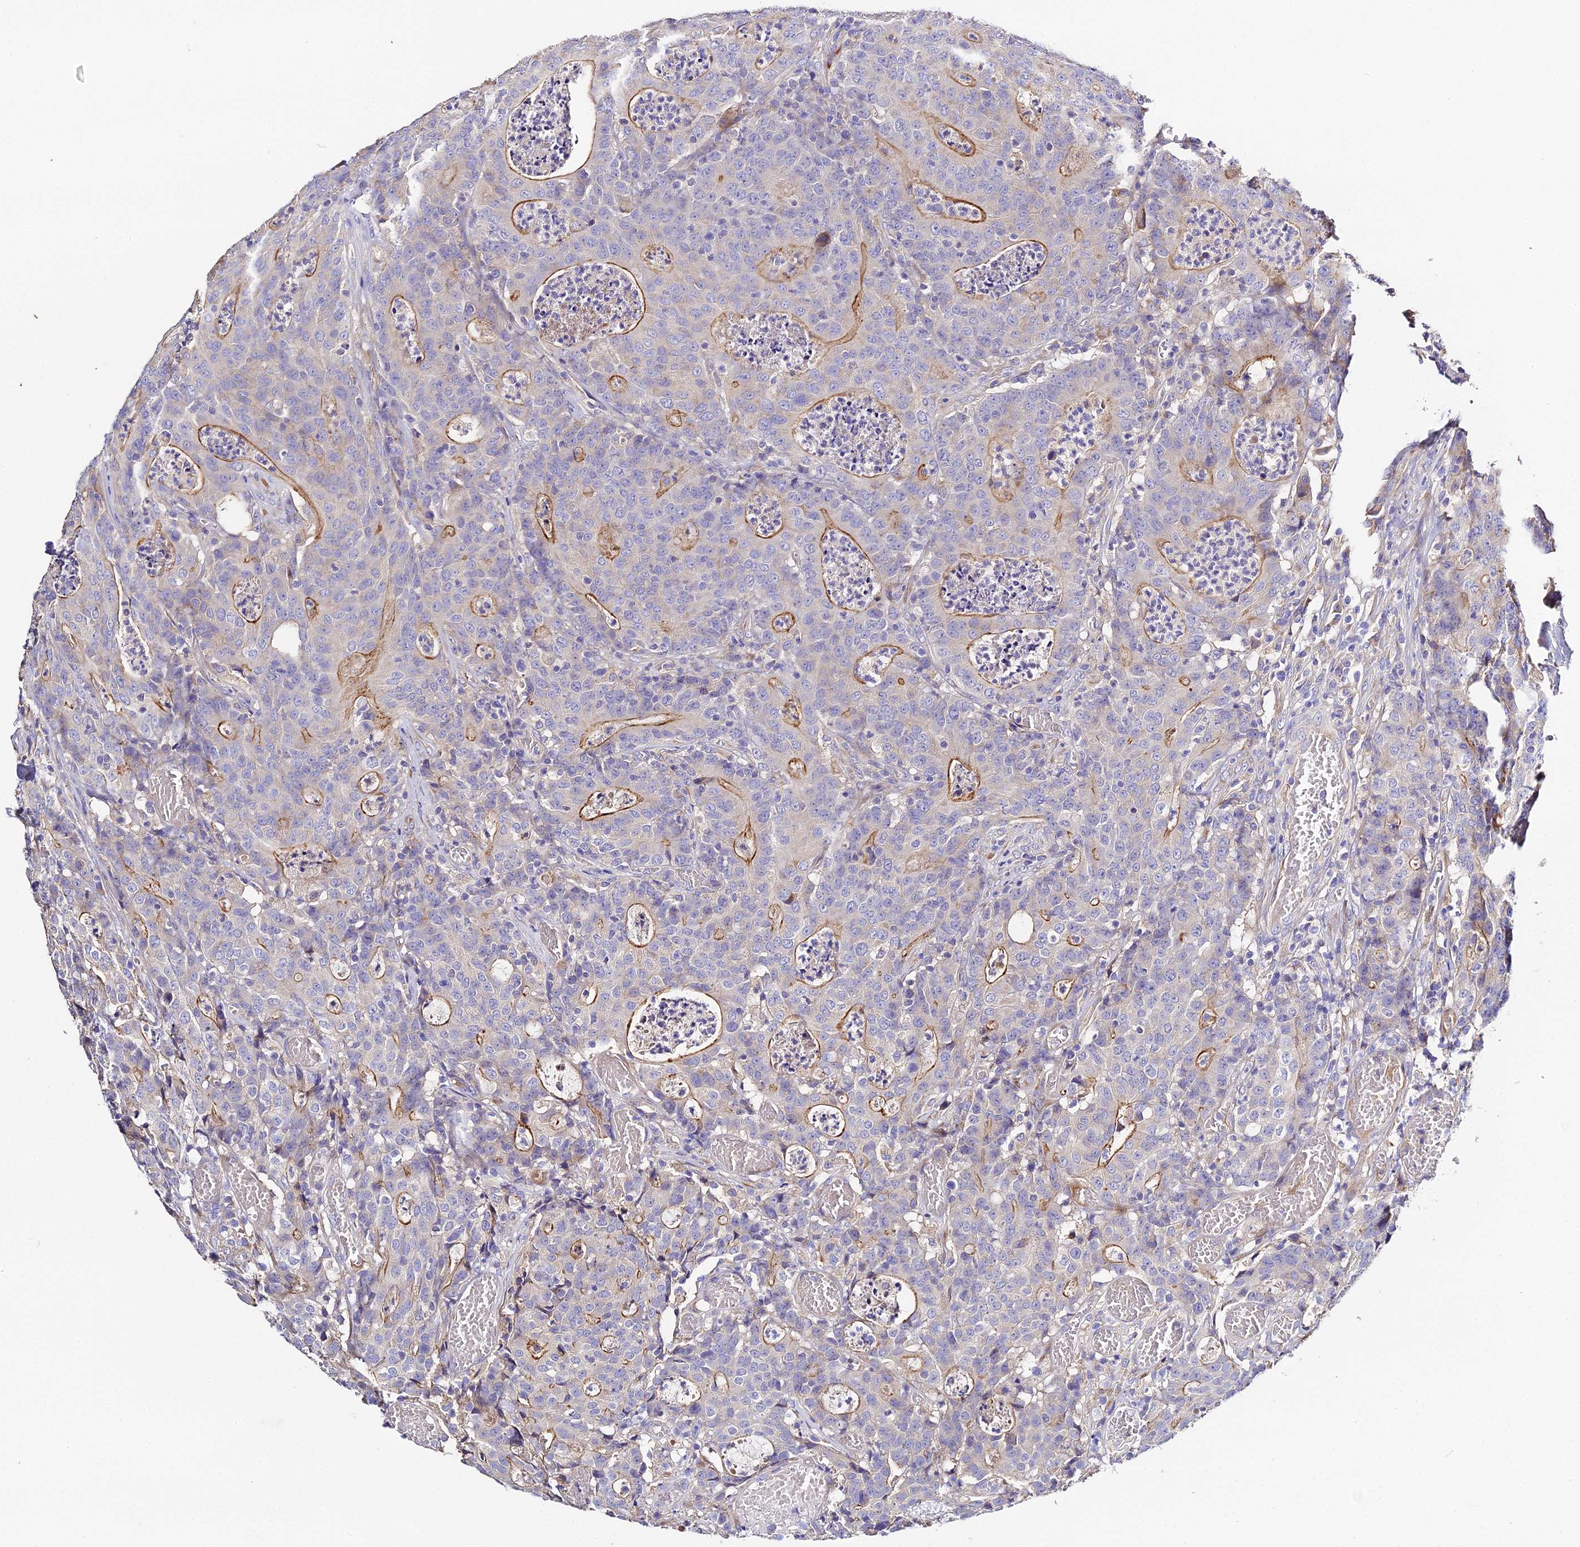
{"staining": {"intensity": "moderate", "quantity": "<25%", "location": "cytoplasmic/membranous"}, "tissue": "colorectal cancer", "cell_type": "Tumor cells", "image_type": "cancer", "snomed": [{"axis": "morphology", "description": "Adenocarcinoma, NOS"}, {"axis": "topography", "description": "Colon"}], "caption": "Immunohistochemistry (IHC) of human colorectal cancer (adenocarcinoma) exhibits low levels of moderate cytoplasmic/membranous positivity in approximately <25% of tumor cells. Using DAB (brown) and hematoxylin (blue) stains, captured at high magnification using brightfield microscopy.", "gene": "SCX", "patient": {"sex": "male", "age": 83}}